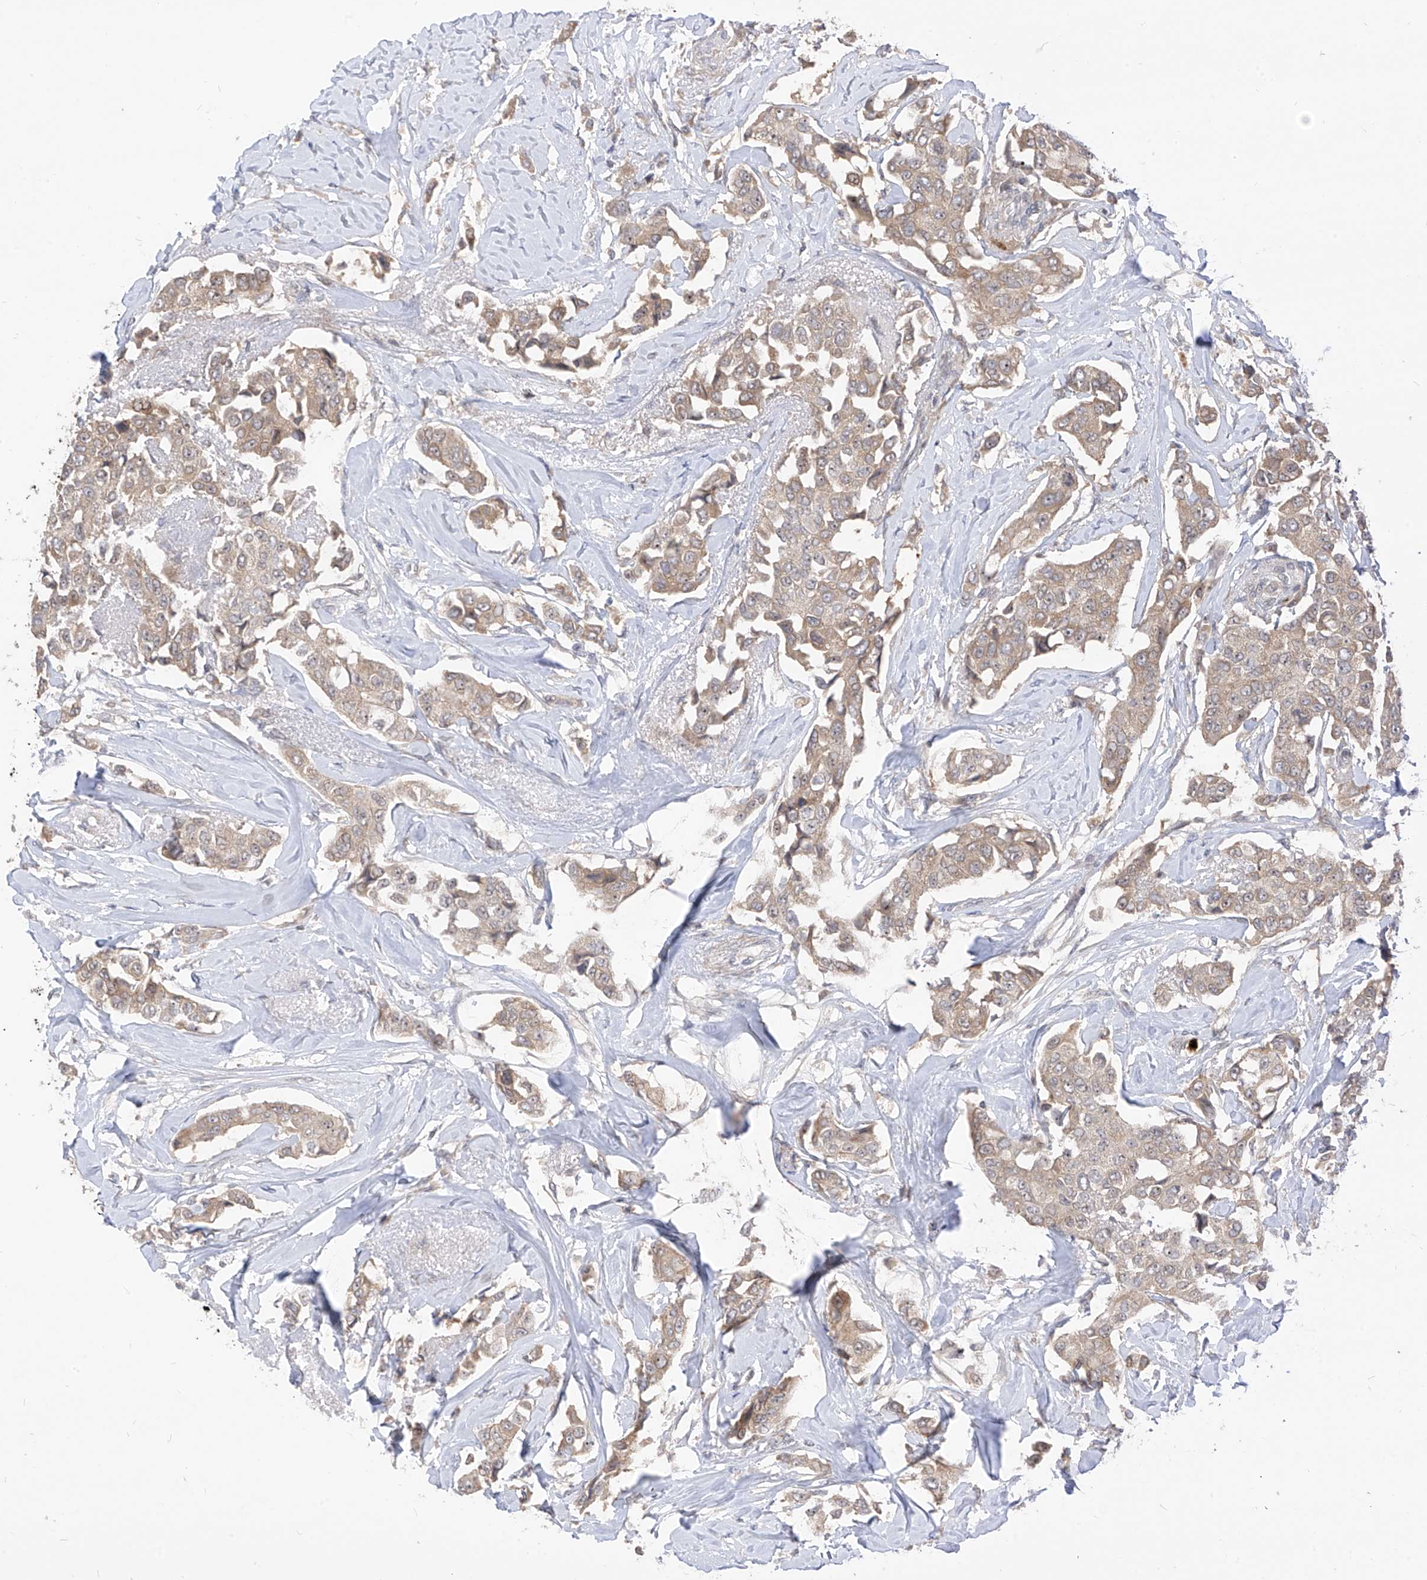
{"staining": {"intensity": "weak", "quantity": ">75%", "location": "cytoplasmic/membranous"}, "tissue": "breast cancer", "cell_type": "Tumor cells", "image_type": "cancer", "snomed": [{"axis": "morphology", "description": "Duct carcinoma"}, {"axis": "topography", "description": "Breast"}], "caption": "Immunohistochemical staining of invasive ductal carcinoma (breast) reveals weak cytoplasmic/membranous protein expression in about >75% of tumor cells. (Brightfield microscopy of DAB IHC at high magnification).", "gene": "CNKSR1", "patient": {"sex": "female", "age": 80}}